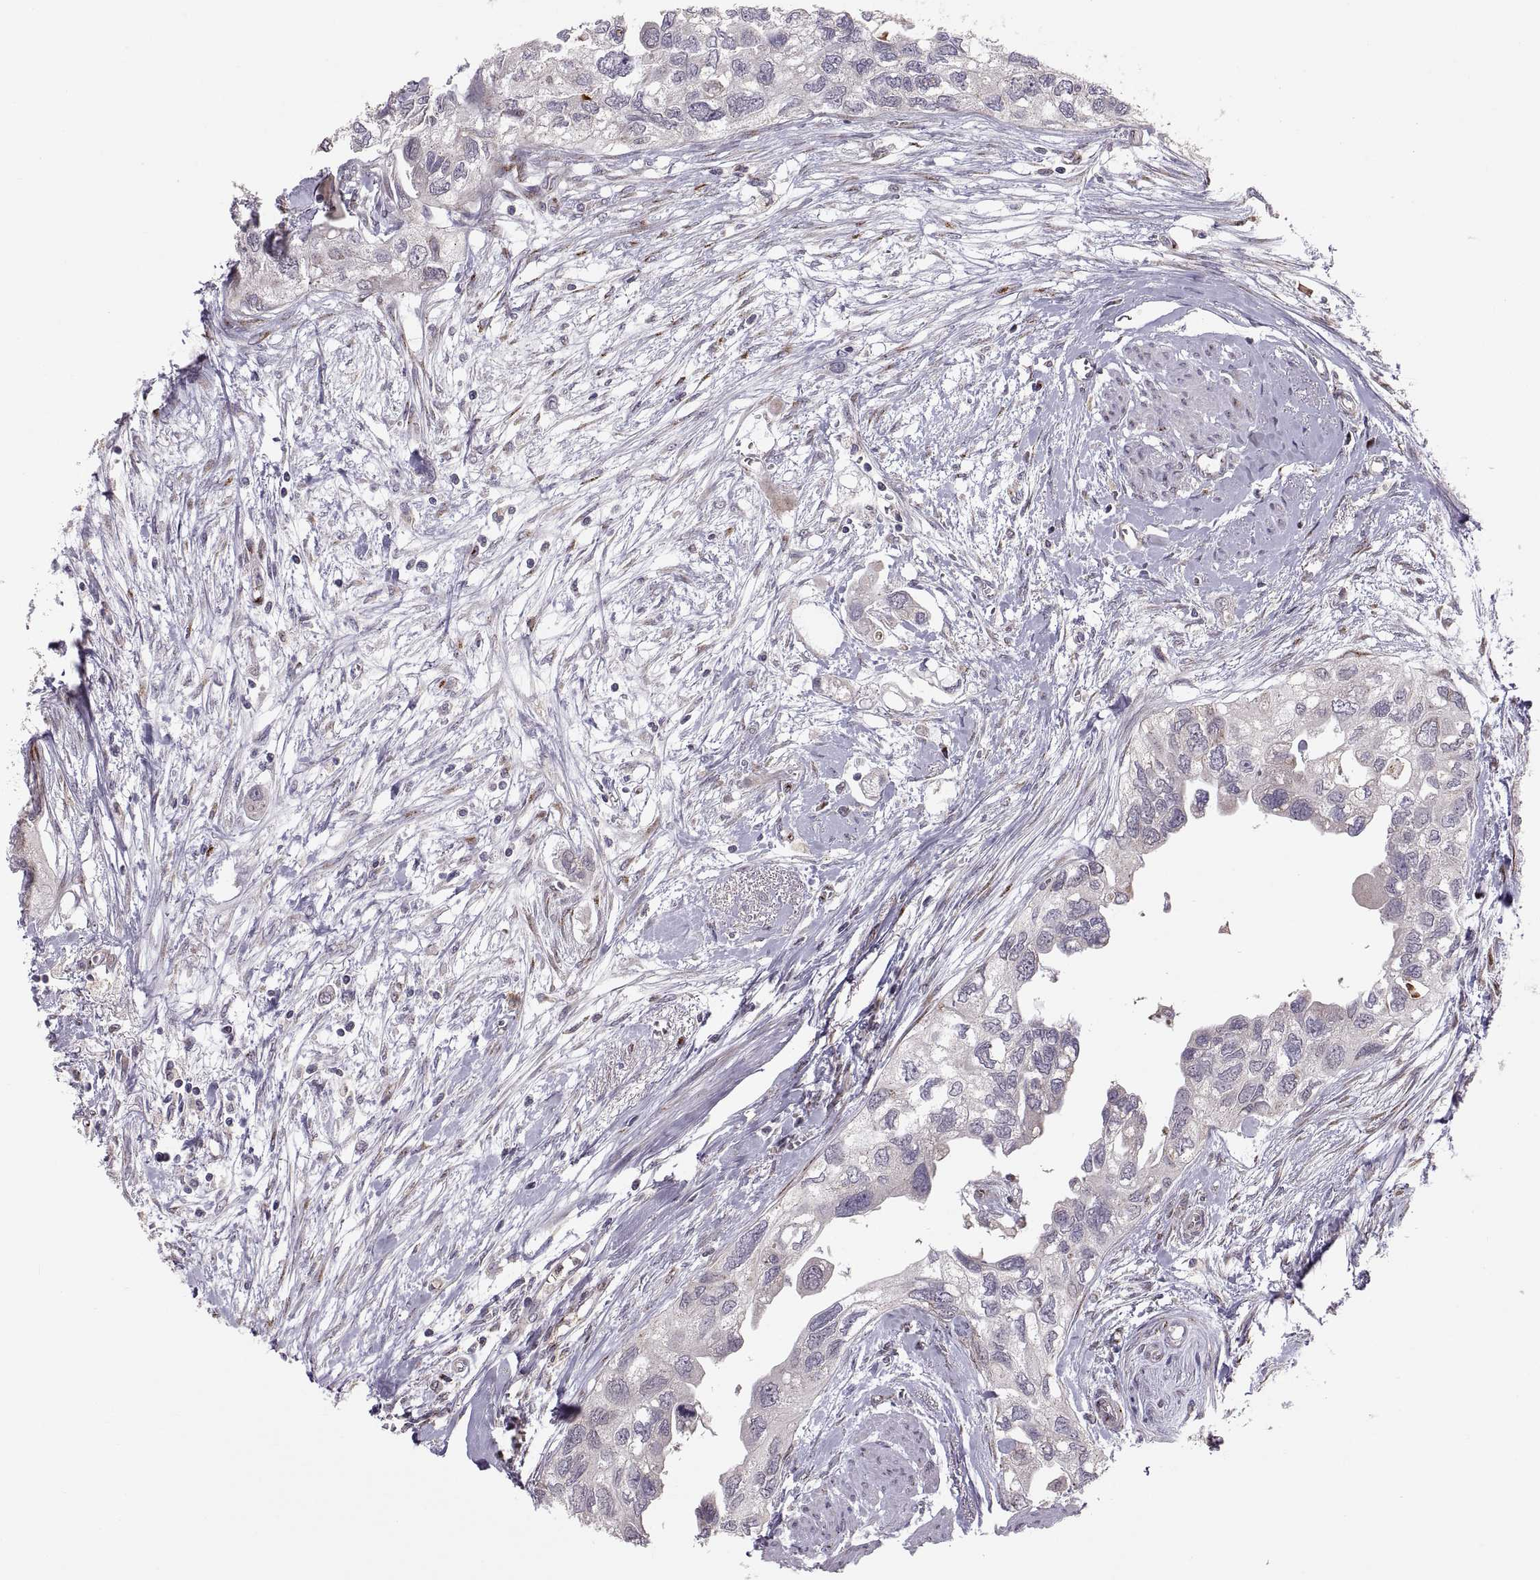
{"staining": {"intensity": "negative", "quantity": "none", "location": "none"}, "tissue": "urothelial cancer", "cell_type": "Tumor cells", "image_type": "cancer", "snomed": [{"axis": "morphology", "description": "Urothelial carcinoma, High grade"}, {"axis": "topography", "description": "Urinary bladder"}], "caption": "Urothelial carcinoma (high-grade) was stained to show a protein in brown. There is no significant expression in tumor cells.", "gene": "TESC", "patient": {"sex": "male", "age": 59}}